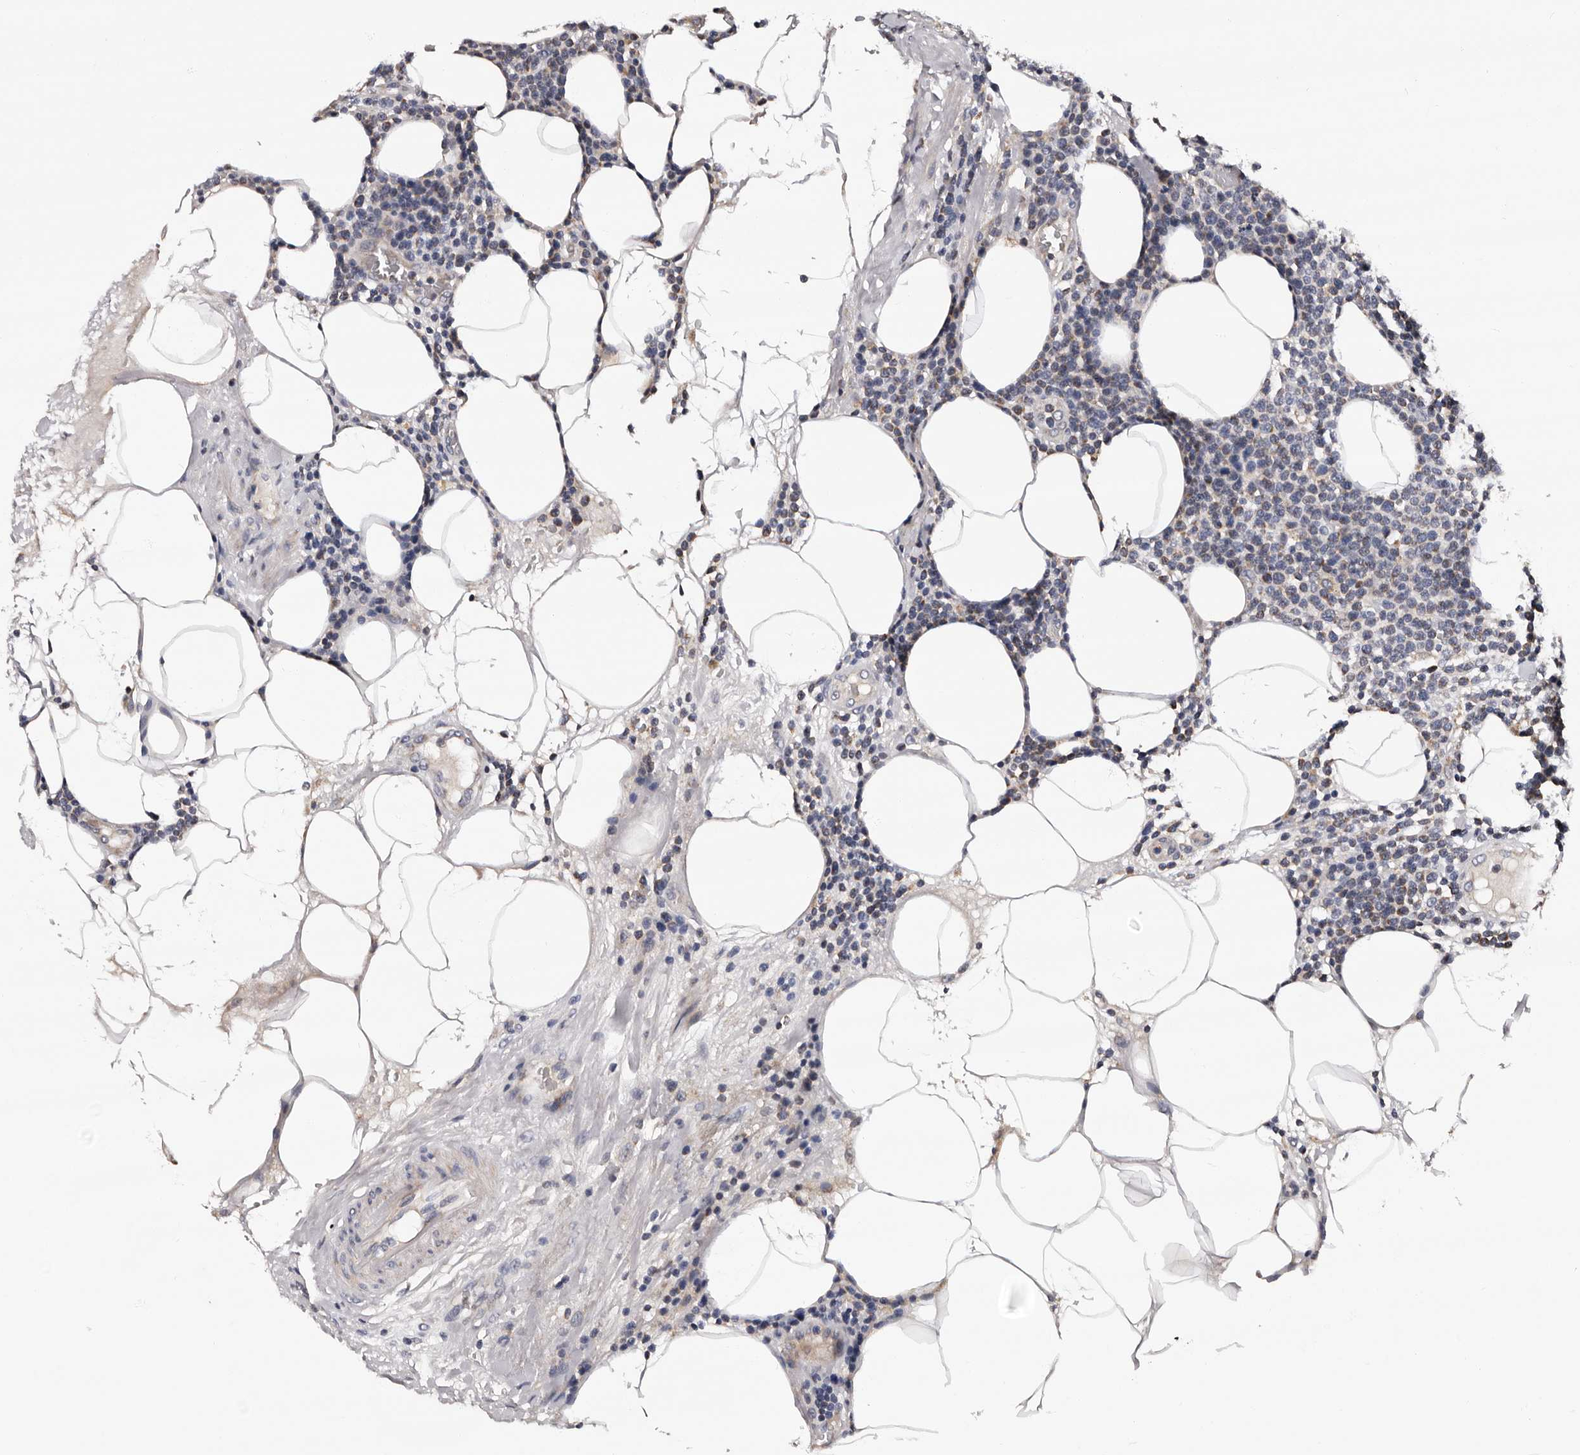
{"staining": {"intensity": "negative", "quantity": "none", "location": "none"}, "tissue": "lymphoma", "cell_type": "Tumor cells", "image_type": "cancer", "snomed": [{"axis": "morphology", "description": "Malignant lymphoma, non-Hodgkin's type, High grade"}, {"axis": "topography", "description": "Lymph node"}], "caption": "Malignant lymphoma, non-Hodgkin's type (high-grade) was stained to show a protein in brown. There is no significant staining in tumor cells.", "gene": "TAF4B", "patient": {"sex": "male", "age": 61}}